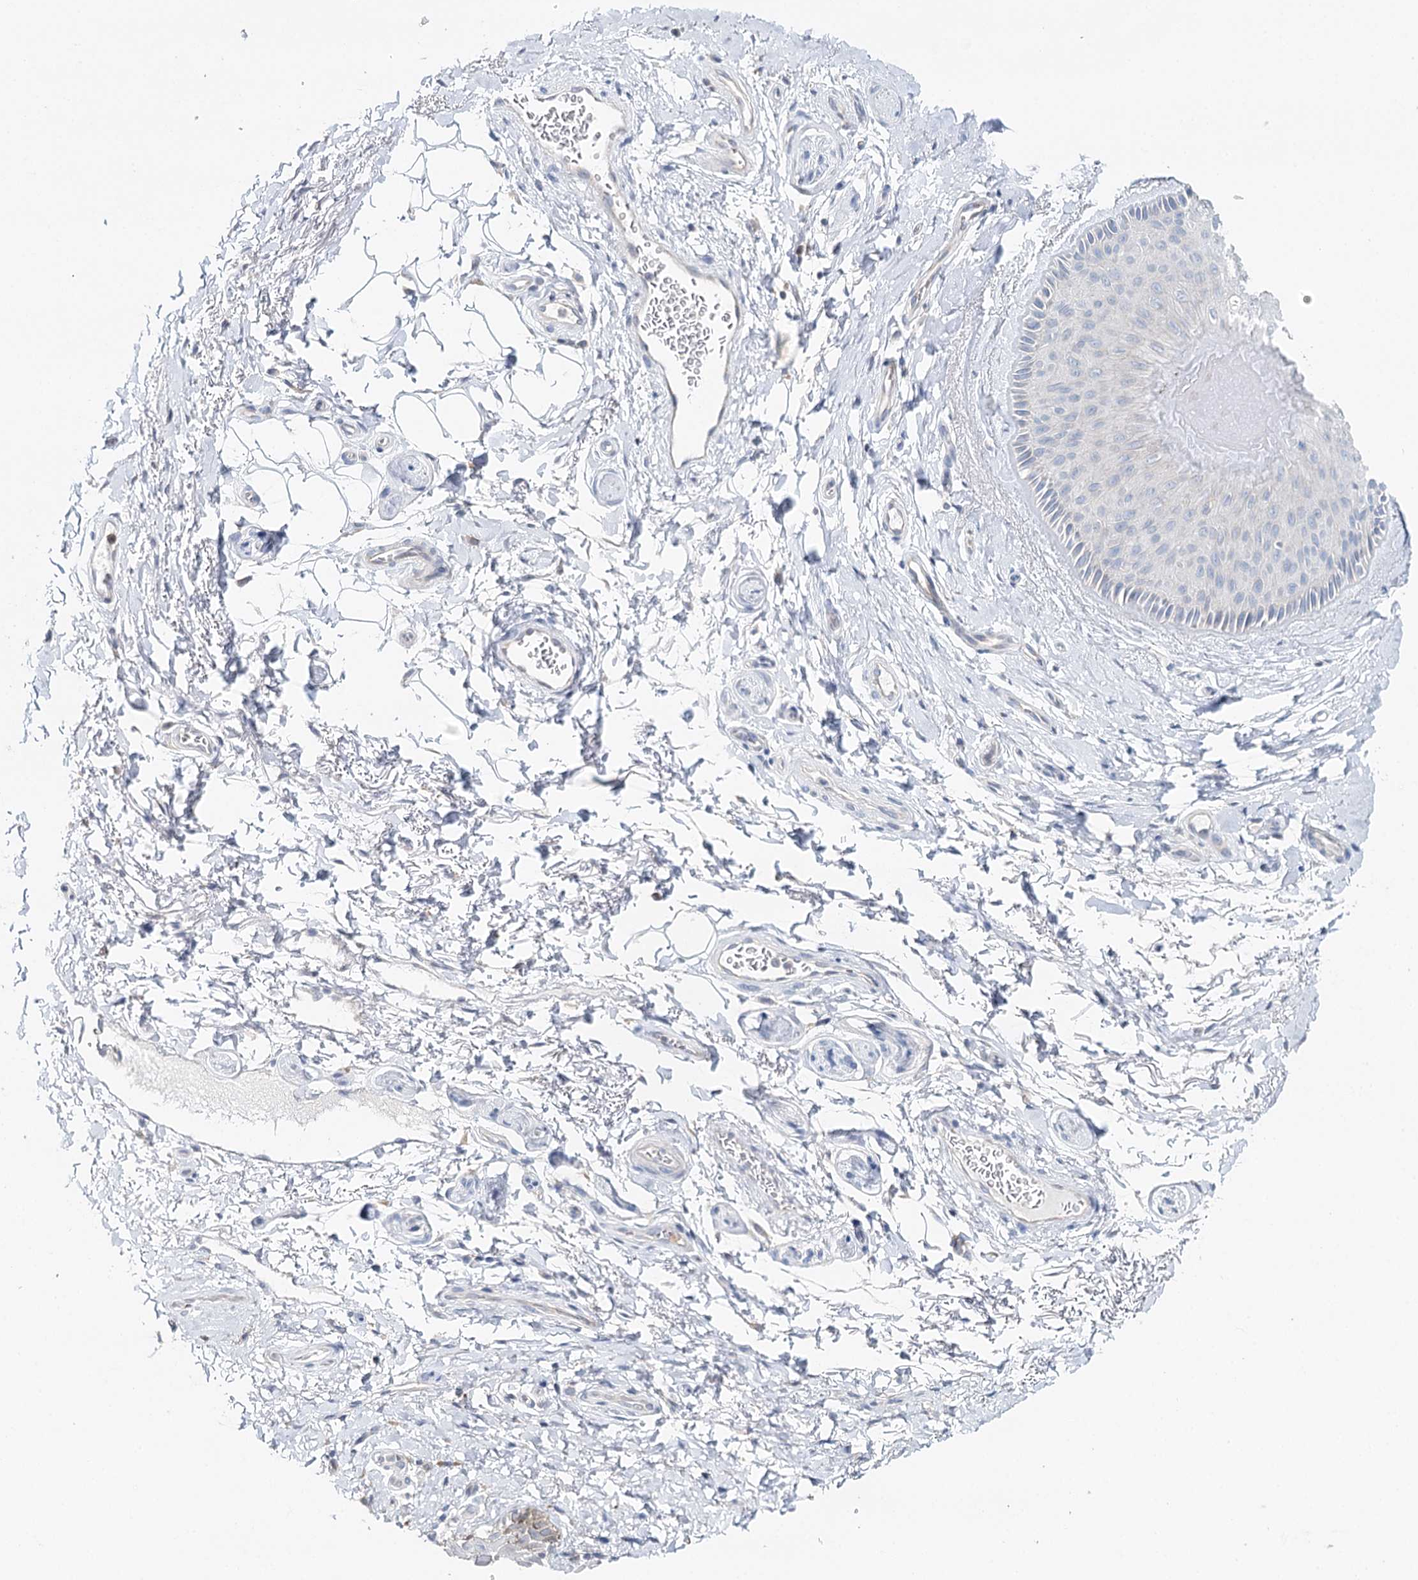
{"staining": {"intensity": "negative", "quantity": "none", "location": "none"}, "tissue": "skin", "cell_type": "Epidermal cells", "image_type": "normal", "snomed": [{"axis": "morphology", "description": "Normal tissue, NOS"}, {"axis": "topography", "description": "Anal"}], "caption": "This photomicrograph is of benign skin stained with IHC to label a protein in brown with the nuclei are counter-stained blue. There is no expression in epidermal cells.", "gene": "DAPK1", "patient": {"sex": "male", "age": 44}}